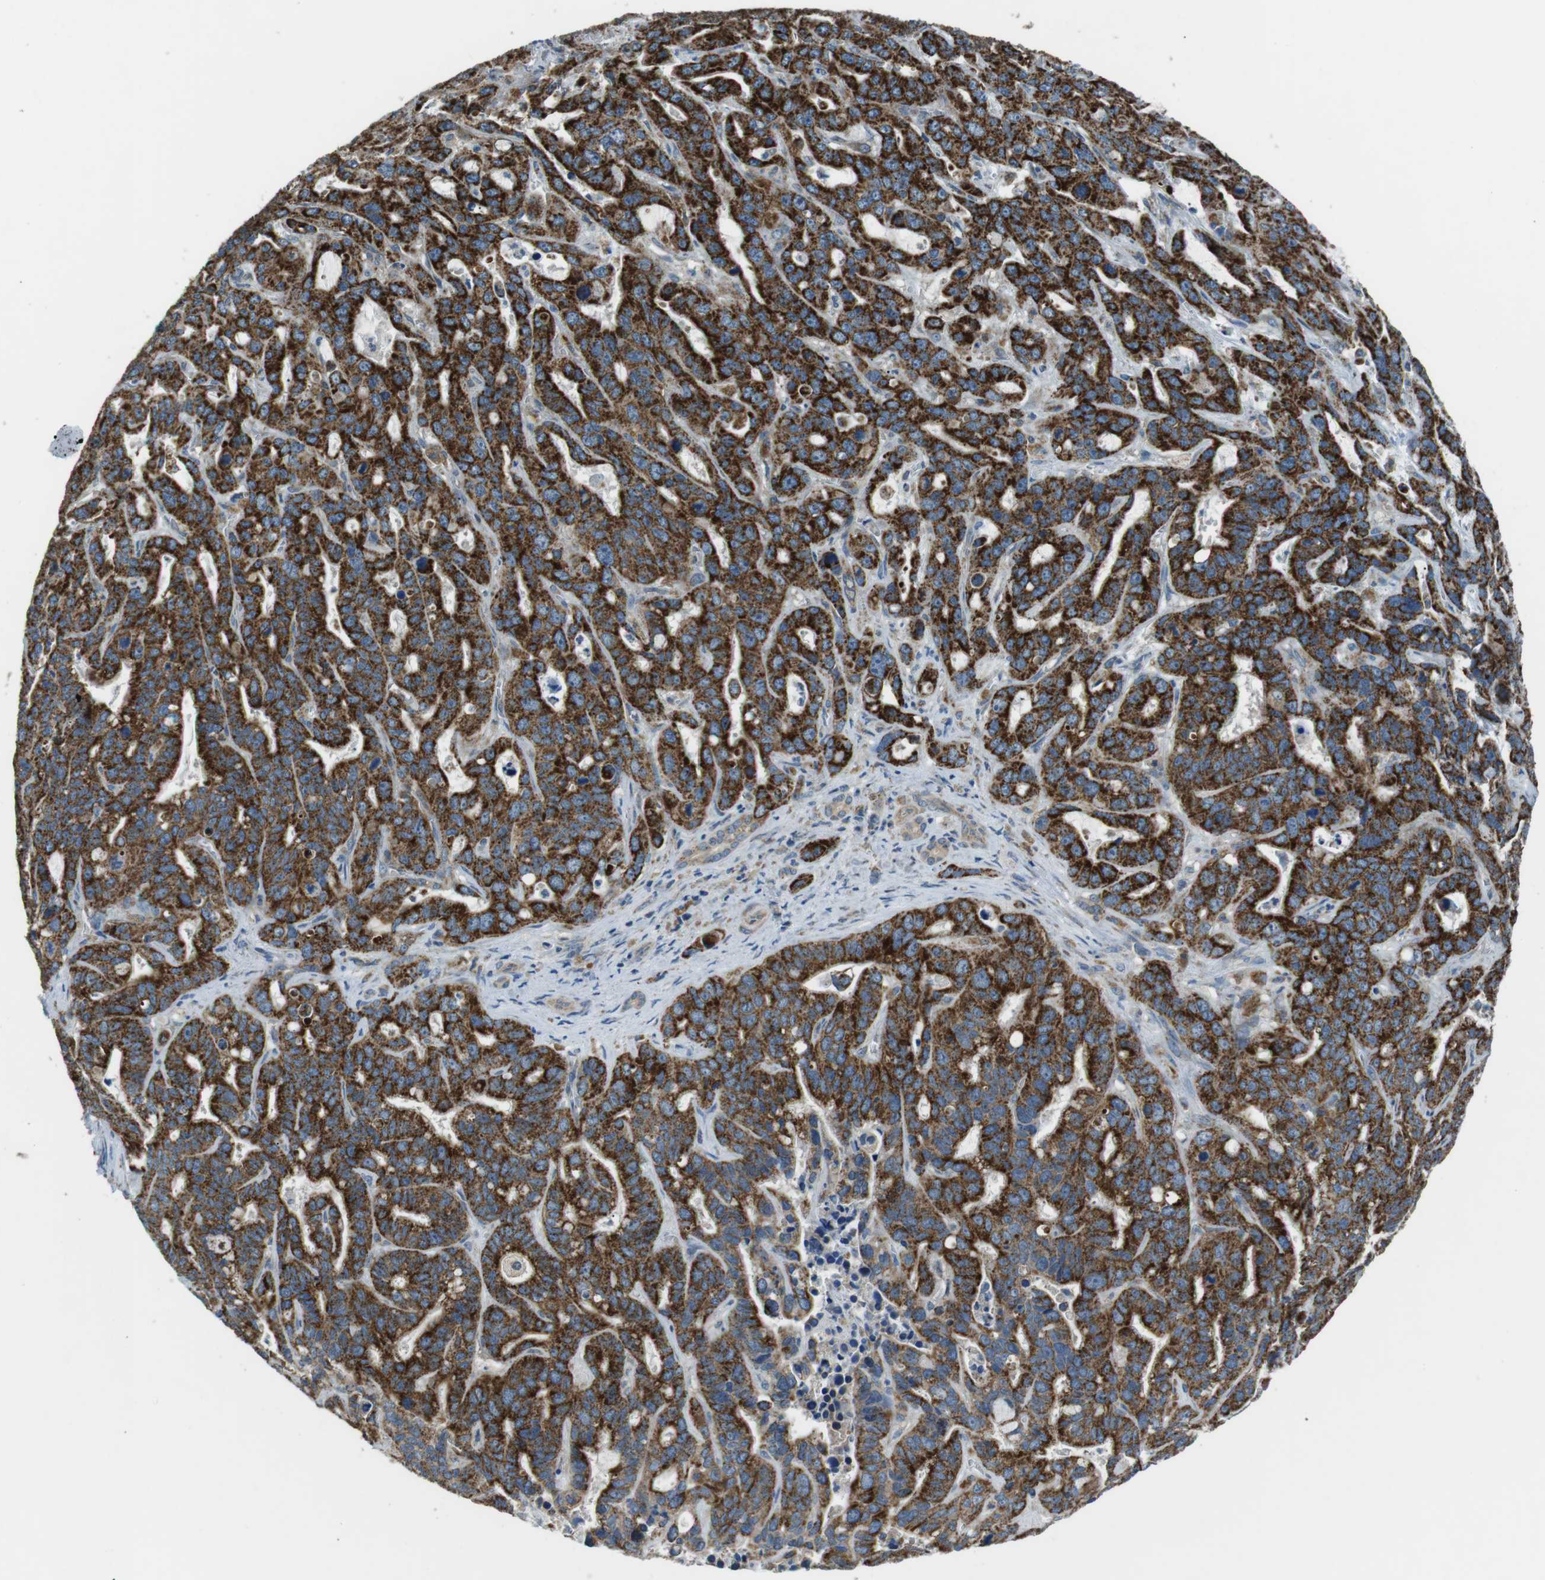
{"staining": {"intensity": "strong", "quantity": ">75%", "location": "cytoplasmic/membranous"}, "tissue": "liver cancer", "cell_type": "Tumor cells", "image_type": "cancer", "snomed": [{"axis": "morphology", "description": "Cholangiocarcinoma"}, {"axis": "topography", "description": "Liver"}], "caption": "Immunohistochemistry of liver cholangiocarcinoma reveals high levels of strong cytoplasmic/membranous staining in approximately >75% of tumor cells. (IHC, brightfield microscopy, high magnification).", "gene": "BACE1", "patient": {"sex": "female", "age": 65}}